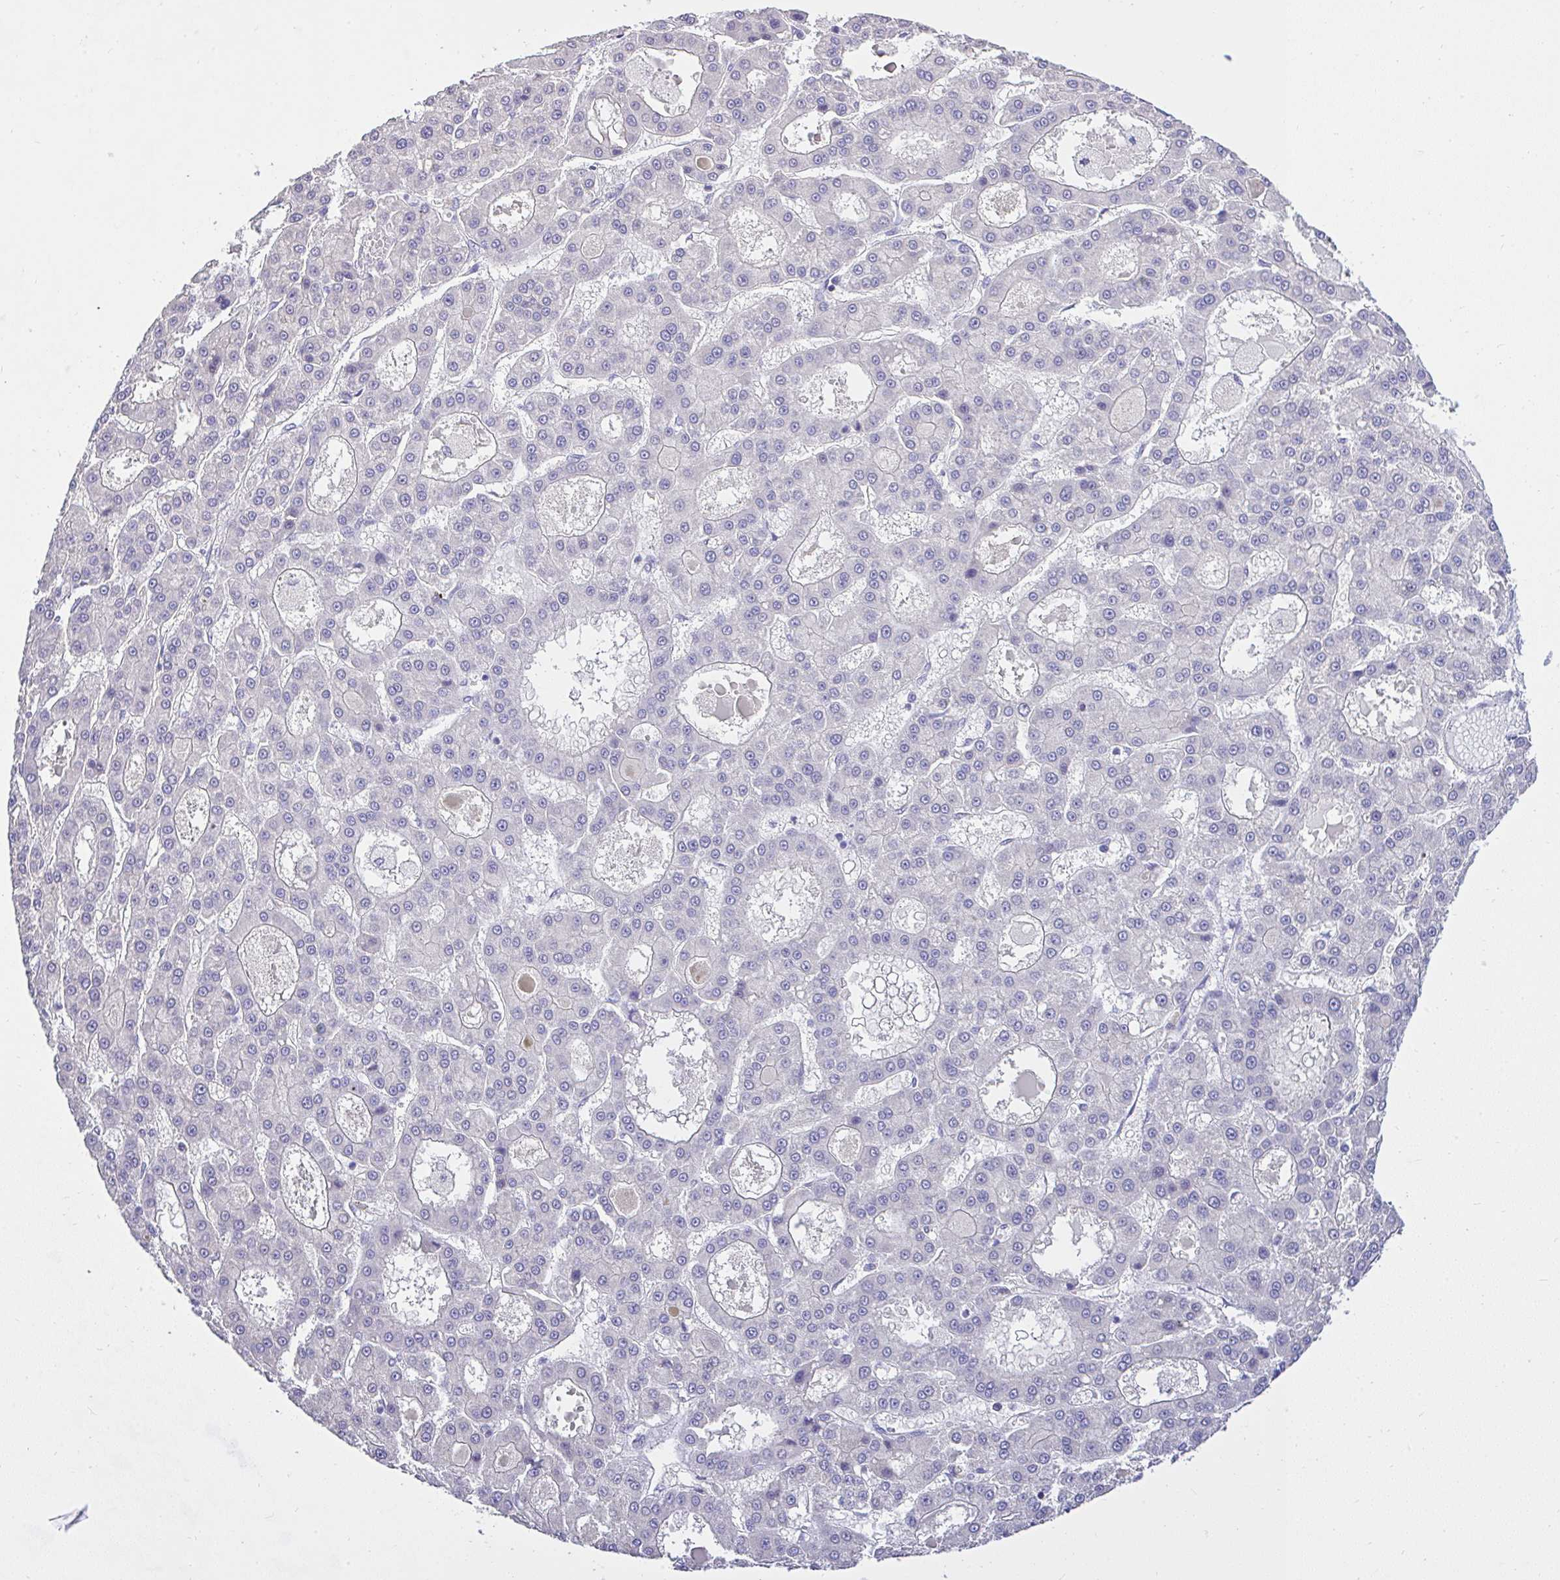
{"staining": {"intensity": "negative", "quantity": "none", "location": "none"}, "tissue": "liver cancer", "cell_type": "Tumor cells", "image_type": "cancer", "snomed": [{"axis": "morphology", "description": "Carcinoma, Hepatocellular, NOS"}, {"axis": "topography", "description": "Liver"}], "caption": "Protein analysis of liver hepatocellular carcinoma shows no significant expression in tumor cells. (DAB (3,3'-diaminobenzidine) immunohistochemistry visualized using brightfield microscopy, high magnification).", "gene": "CTU1", "patient": {"sex": "male", "age": 70}}